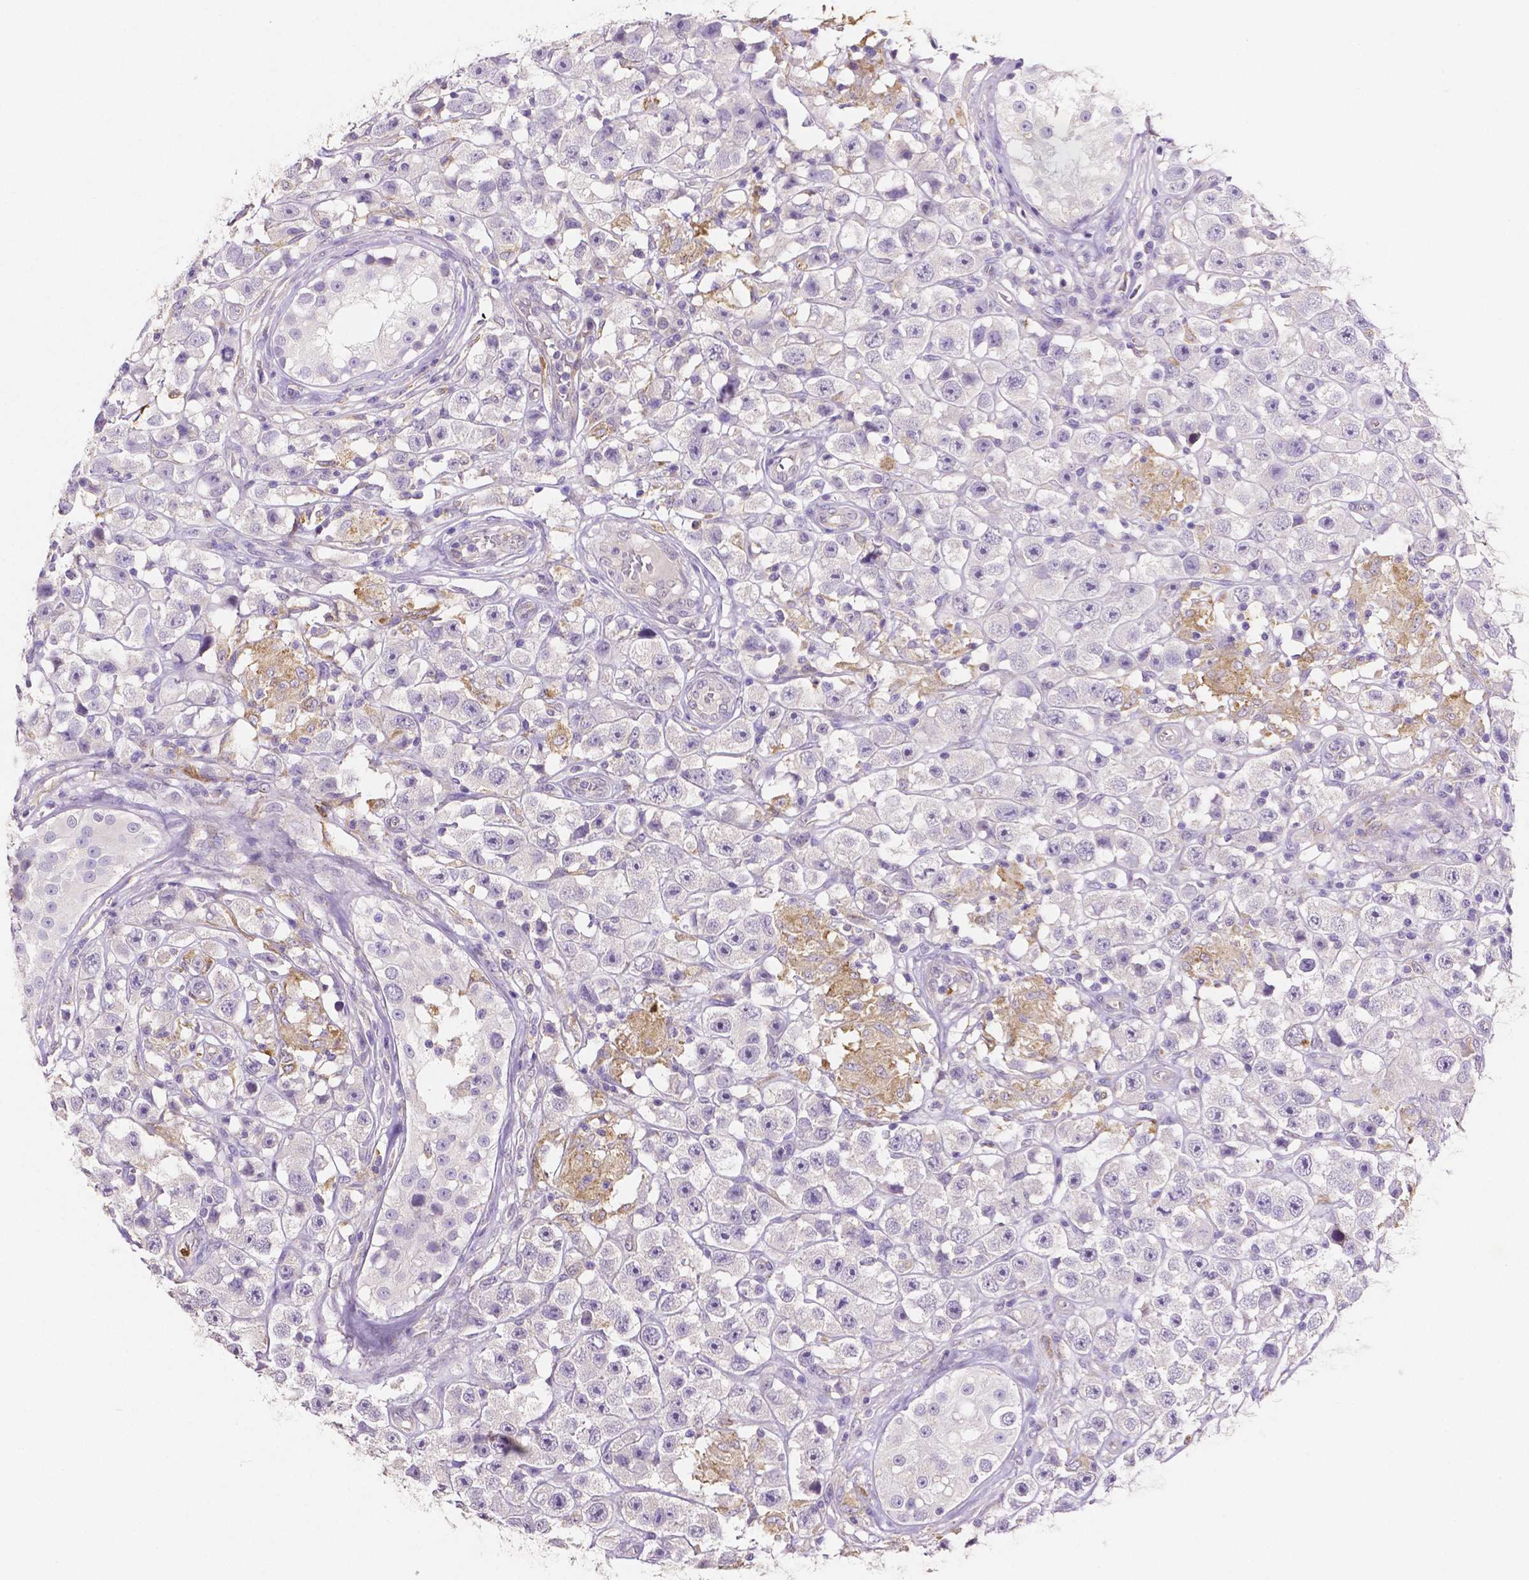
{"staining": {"intensity": "negative", "quantity": "none", "location": "none"}, "tissue": "testis cancer", "cell_type": "Tumor cells", "image_type": "cancer", "snomed": [{"axis": "morphology", "description": "Seminoma, NOS"}, {"axis": "topography", "description": "Testis"}], "caption": "DAB immunohistochemical staining of human testis seminoma displays no significant positivity in tumor cells.", "gene": "MMP9", "patient": {"sex": "male", "age": 45}}